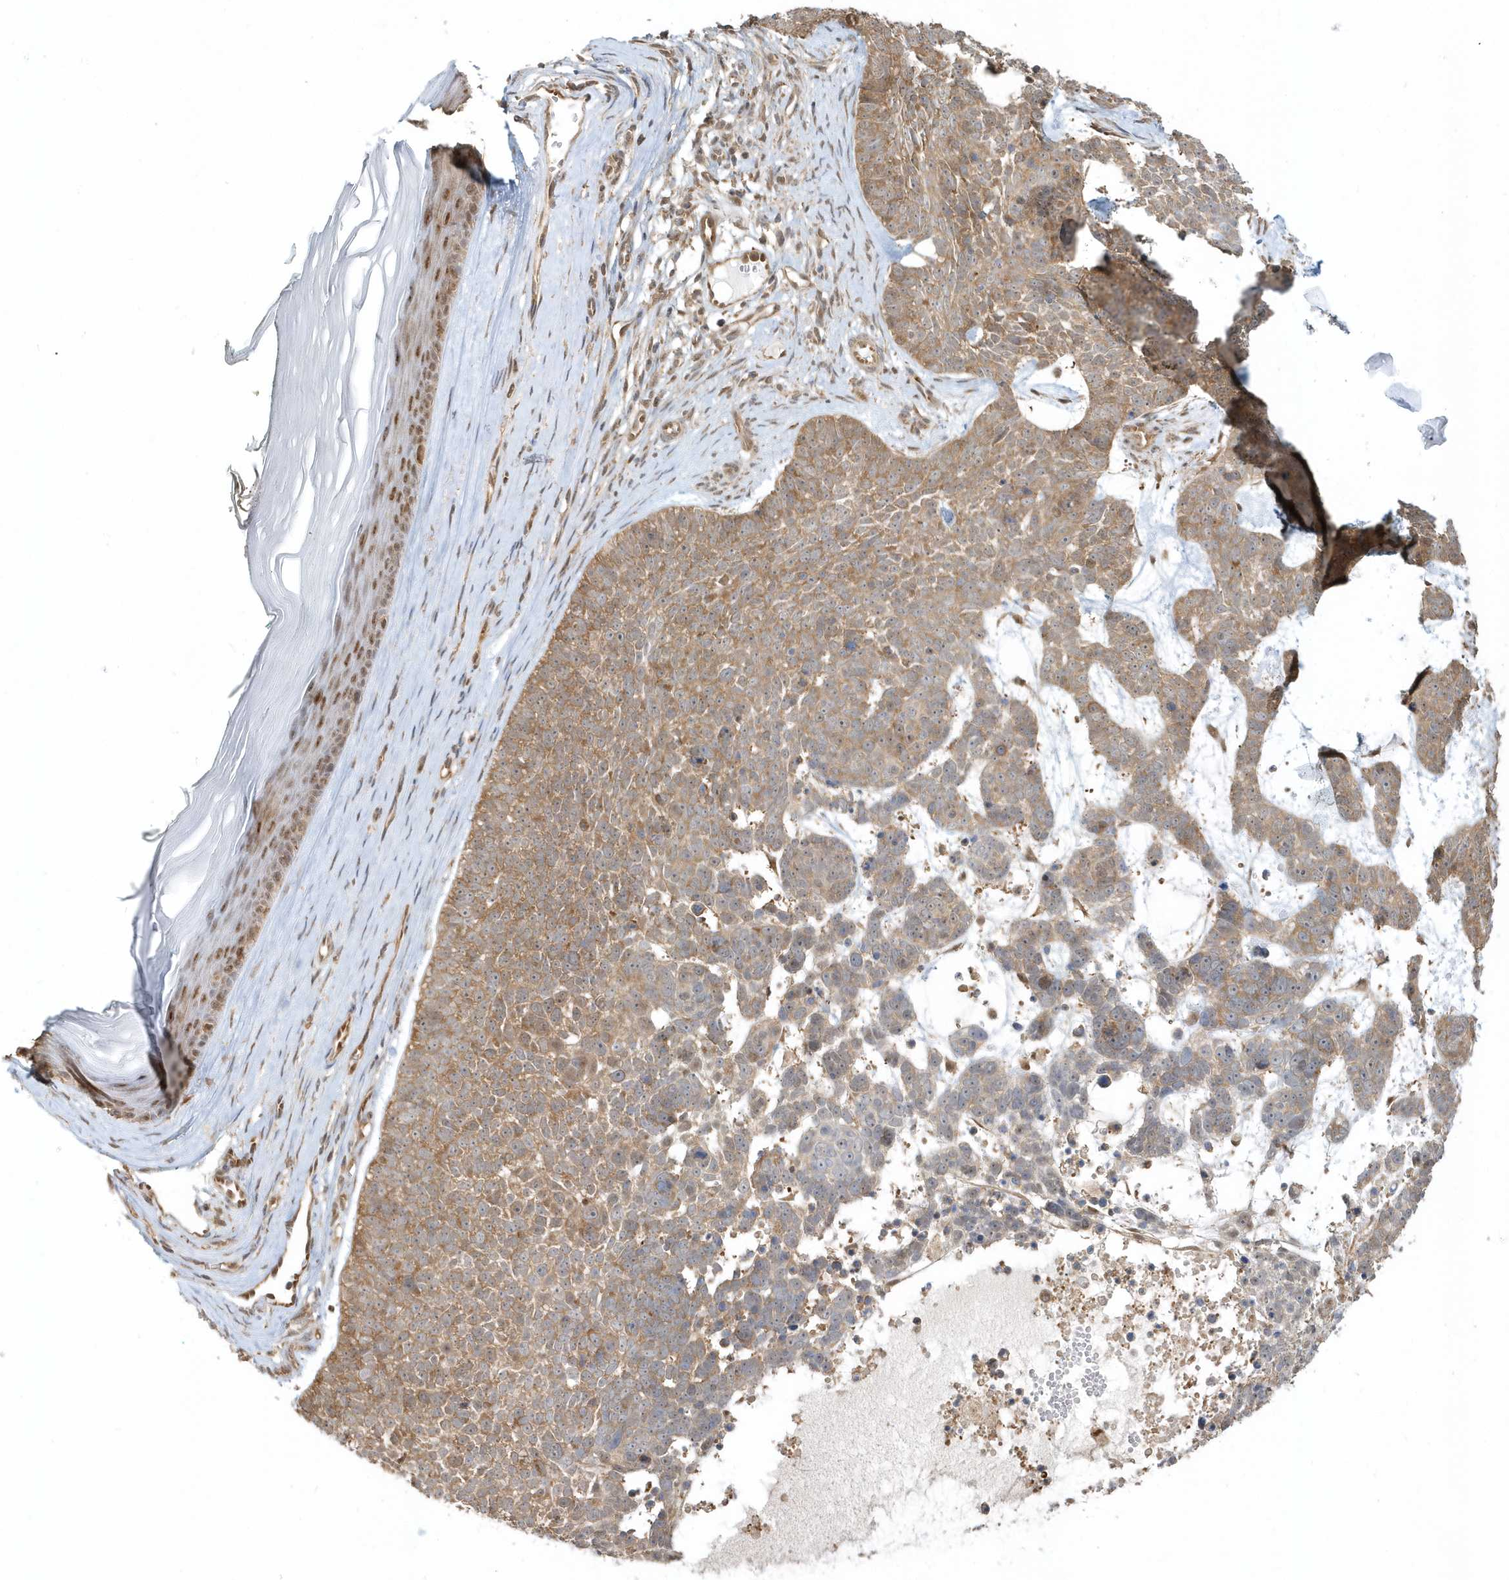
{"staining": {"intensity": "moderate", "quantity": ">75%", "location": "cytoplasmic/membranous"}, "tissue": "skin cancer", "cell_type": "Tumor cells", "image_type": "cancer", "snomed": [{"axis": "morphology", "description": "Basal cell carcinoma"}, {"axis": "topography", "description": "Skin"}], "caption": "Immunohistochemical staining of human basal cell carcinoma (skin) demonstrates medium levels of moderate cytoplasmic/membranous protein positivity in approximately >75% of tumor cells.", "gene": "PSMD6", "patient": {"sex": "female", "age": 81}}